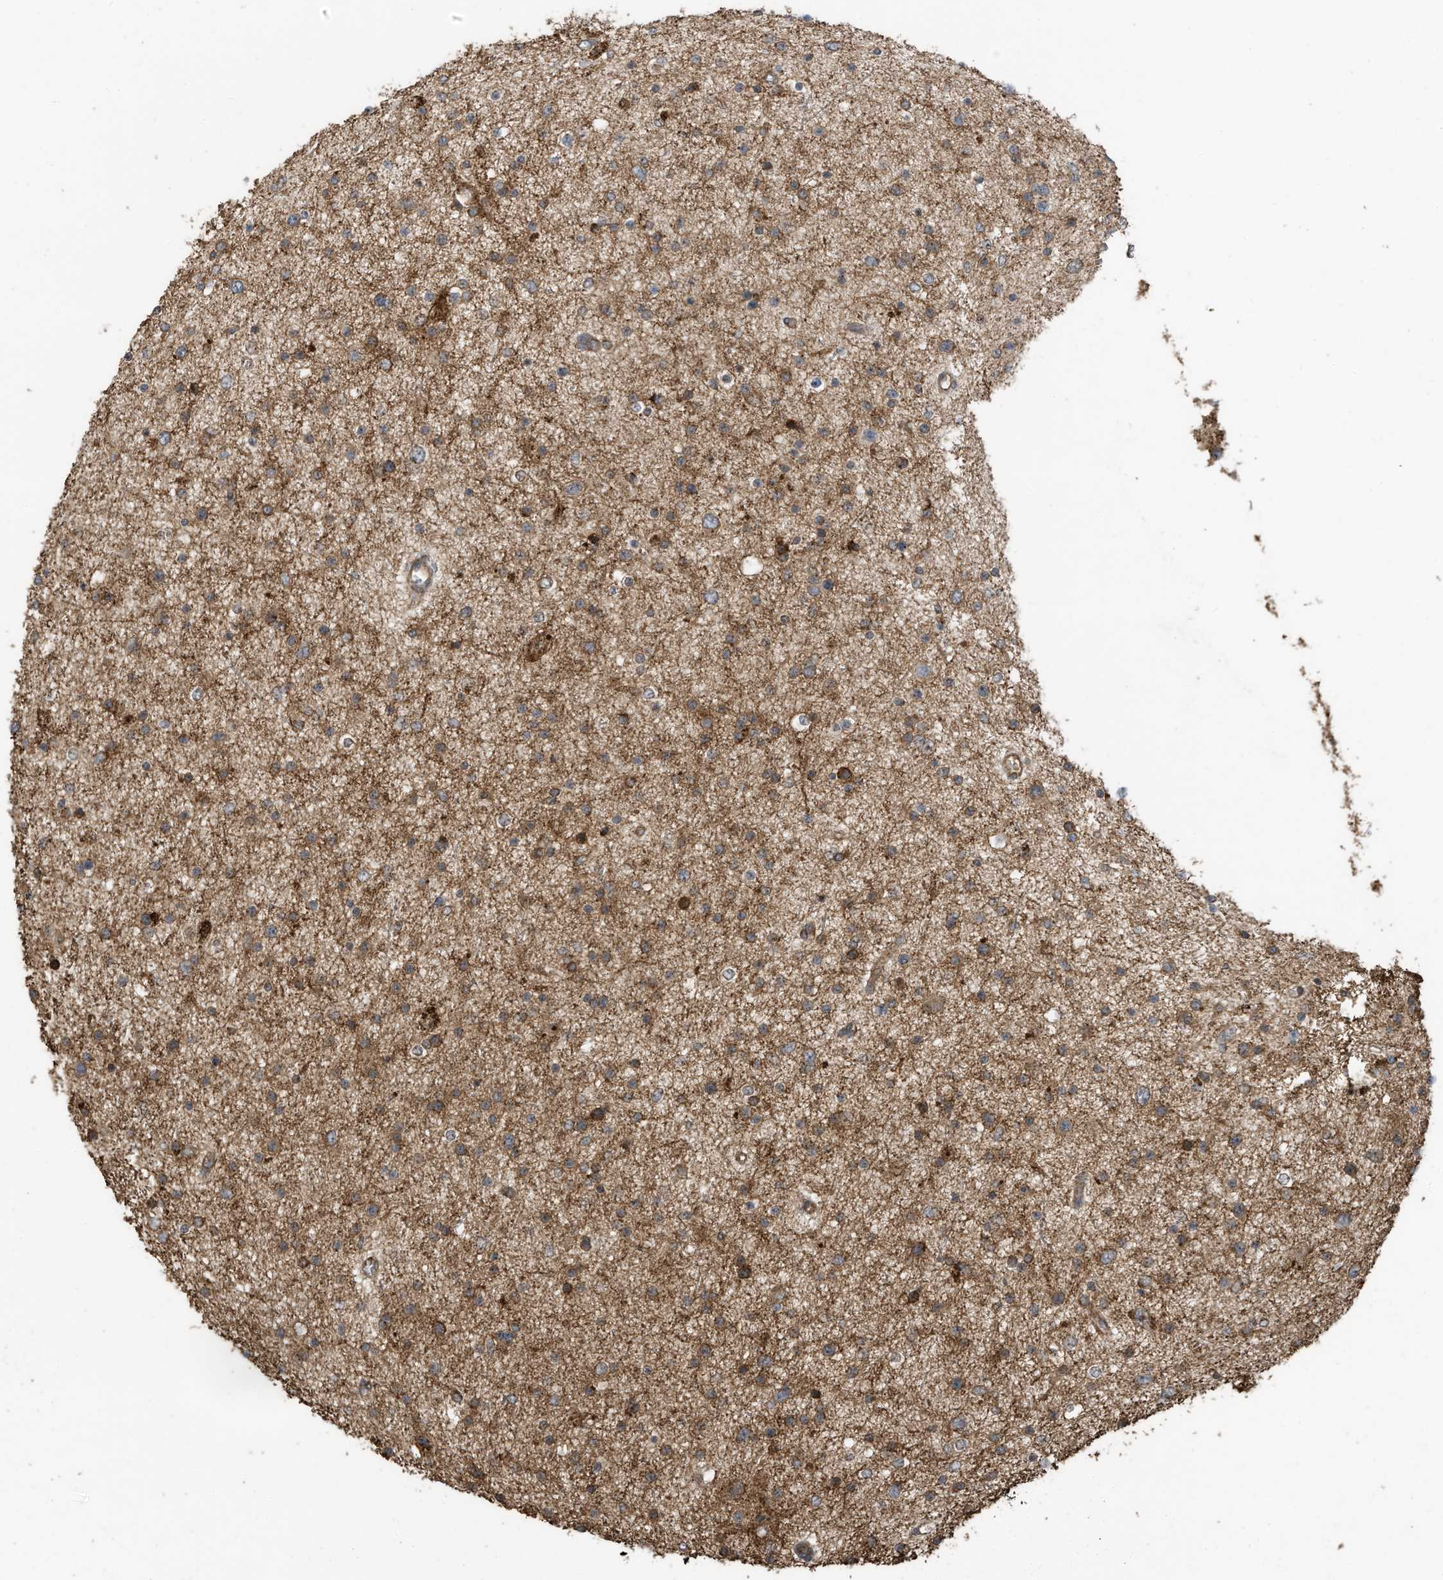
{"staining": {"intensity": "moderate", "quantity": ">75%", "location": "cytoplasmic/membranous"}, "tissue": "glioma", "cell_type": "Tumor cells", "image_type": "cancer", "snomed": [{"axis": "morphology", "description": "Glioma, malignant, Low grade"}, {"axis": "topography", "description": "Brain"}], "caption": "Tumor cells demonstrate medium levels of moderate cytoplasmic/membranous positivity in approximately >75% of cells in human malignant glioma (low-grade).", "gene": "C2orf74", "patient": {"sex": "female", "age": 37}}